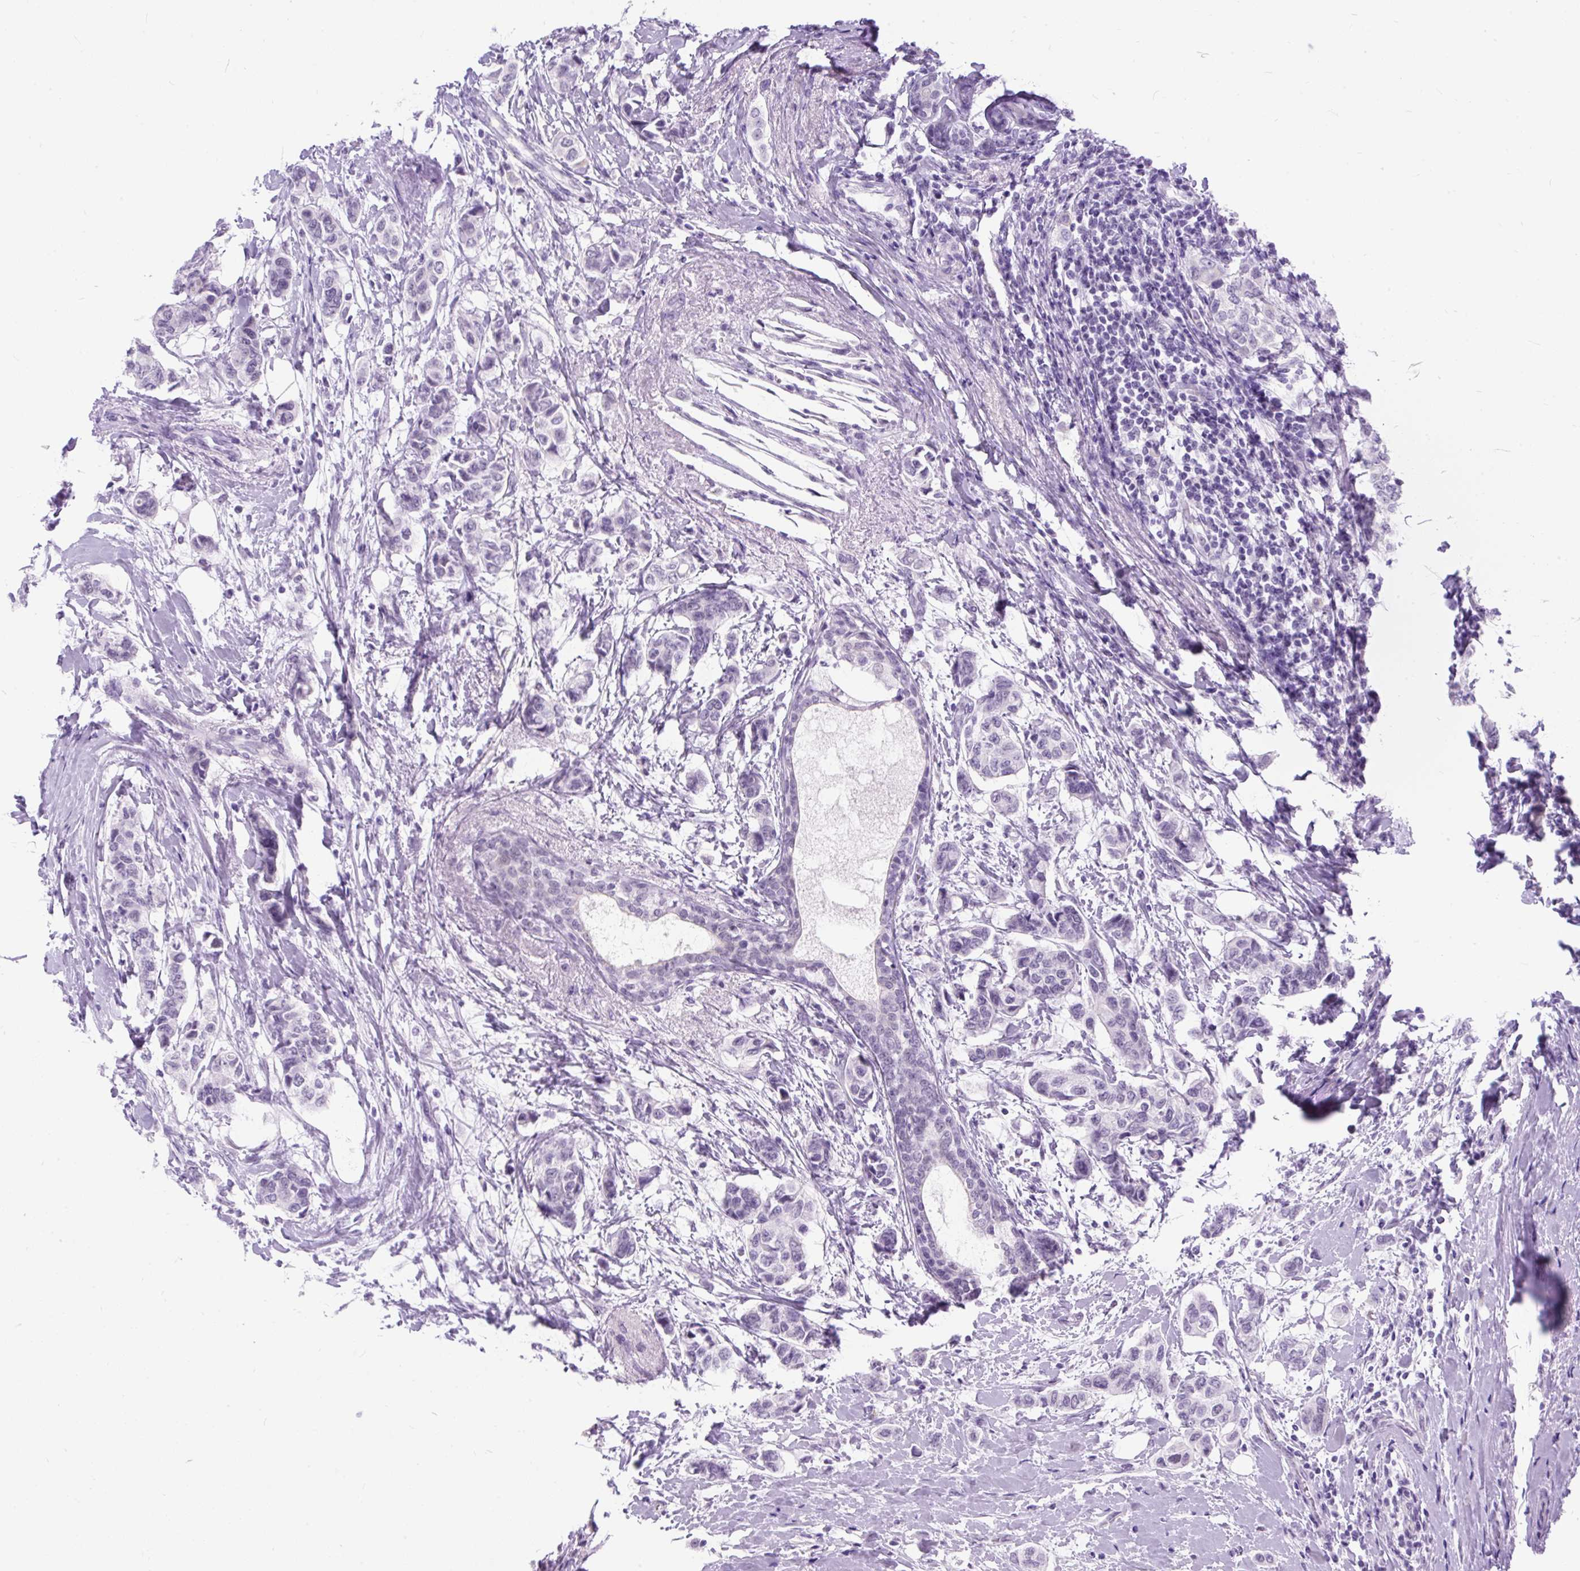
{"staining": {"intensity": "negative", "quantity": "none", "location": "none"}, "tissue": "breast cancer", "cell_type": "Tumor cells", "image_type": "cancer", "snomed": [{"axis": "morphology", "description": "Lobular carcinoma"}, {"axis": "topography", "description": "Breast"}], "caption": "Tumor cells are negative for brown protein staining in lobular carcinoma (breast).", "gene": "SCGB1A1", "patient": {"sex": "female", "age": 51}}